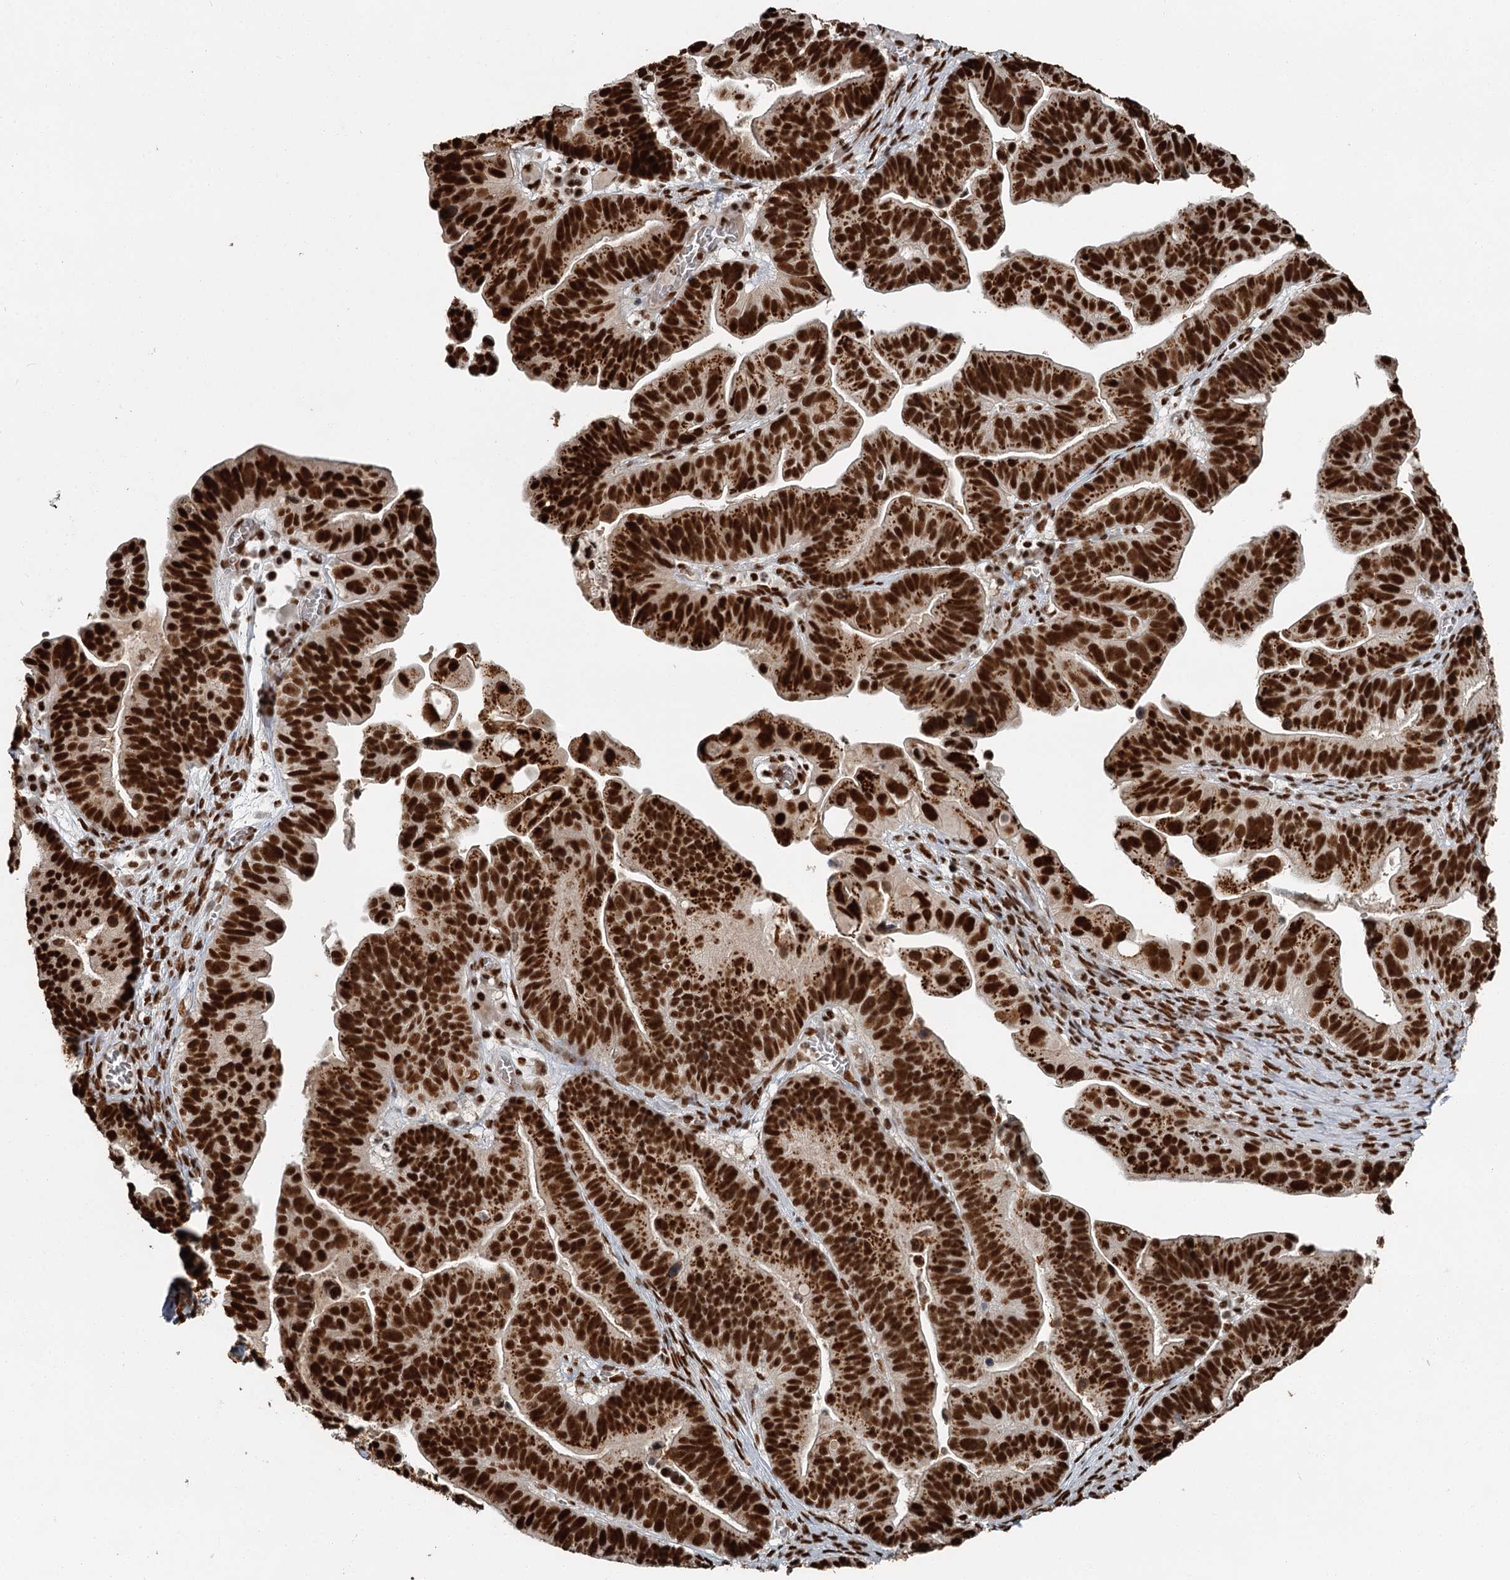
{"staining": {"intensity": "strong", "quantity": ">75%", "location": "nuclear"}, "tissue": "ovarian cancer", "cell_type": "Tumor cells", "image_type": "cancer", "snomed": [{"axis": "morphology", "description": "Cystadenocarcinoma, serous, NOS"}, {"axis": "topography", "description": "Ovary"}], "caption": "Protein staining of ovarian cancer tissue exhibits strong nuclear positivity in about >75% of tumor cells. The protein is shown in brown color, while the nuclei are stained blue.", "gene": "RBBP7", "patient": {"sex": "female", "age": 56}}